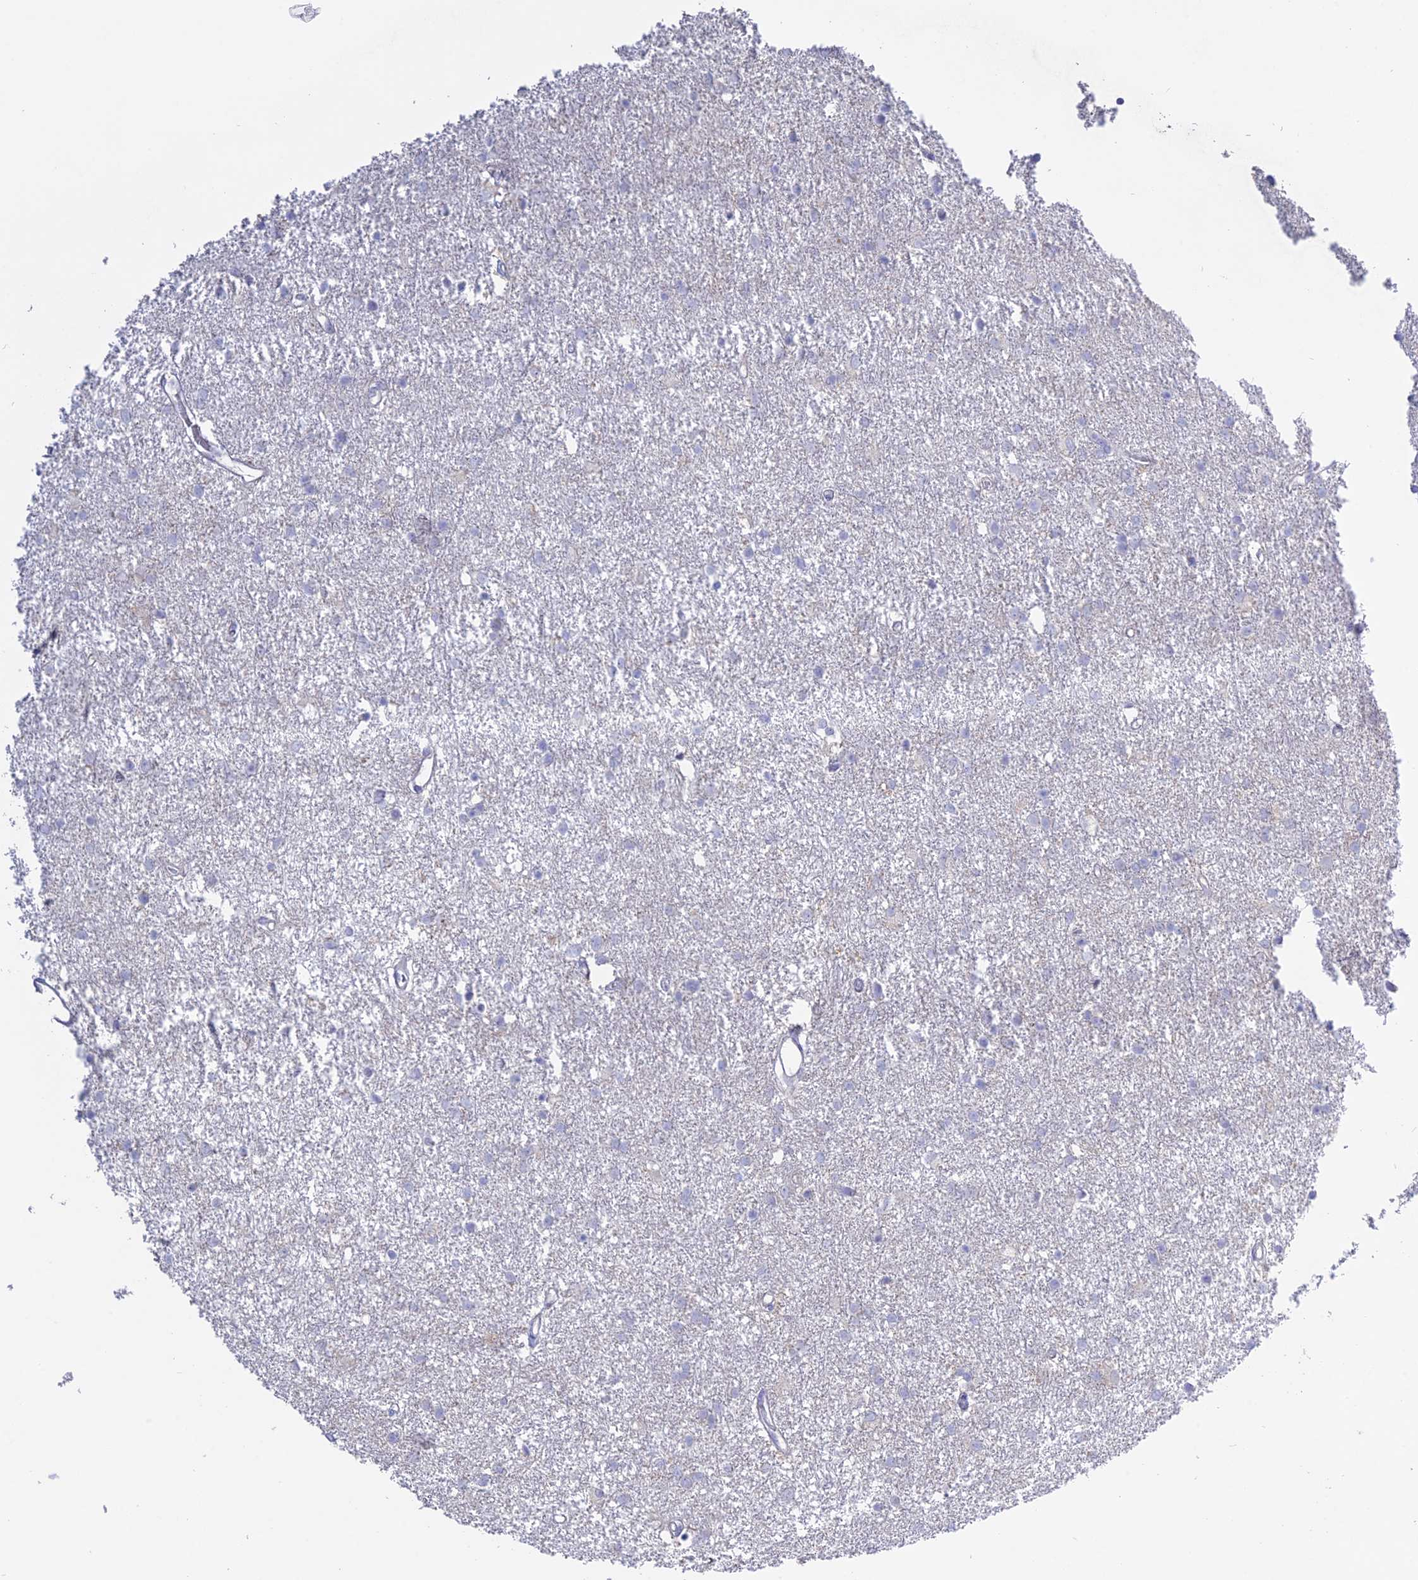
{"staining": {"intensity": "negative", "quantity": "none", "location": "none"}, "tissue": "glioma", "cell_type": "Tumor cells", "image_type": "cancer", "snomed": [{"axis": "morphology", "description": "Glioma, malignant, High grade"}, {"axis": "topography", "description": "Brain"}], "caption": "High magnification brightfield microscopy of malignant glioma (high-grade) stained with DAB (brown) and counterstained with hematoxylin (blue): tumor cells show no significant staining.", "gene": "ADGRA1", "patient": {"sex": "male", "age": 77}}